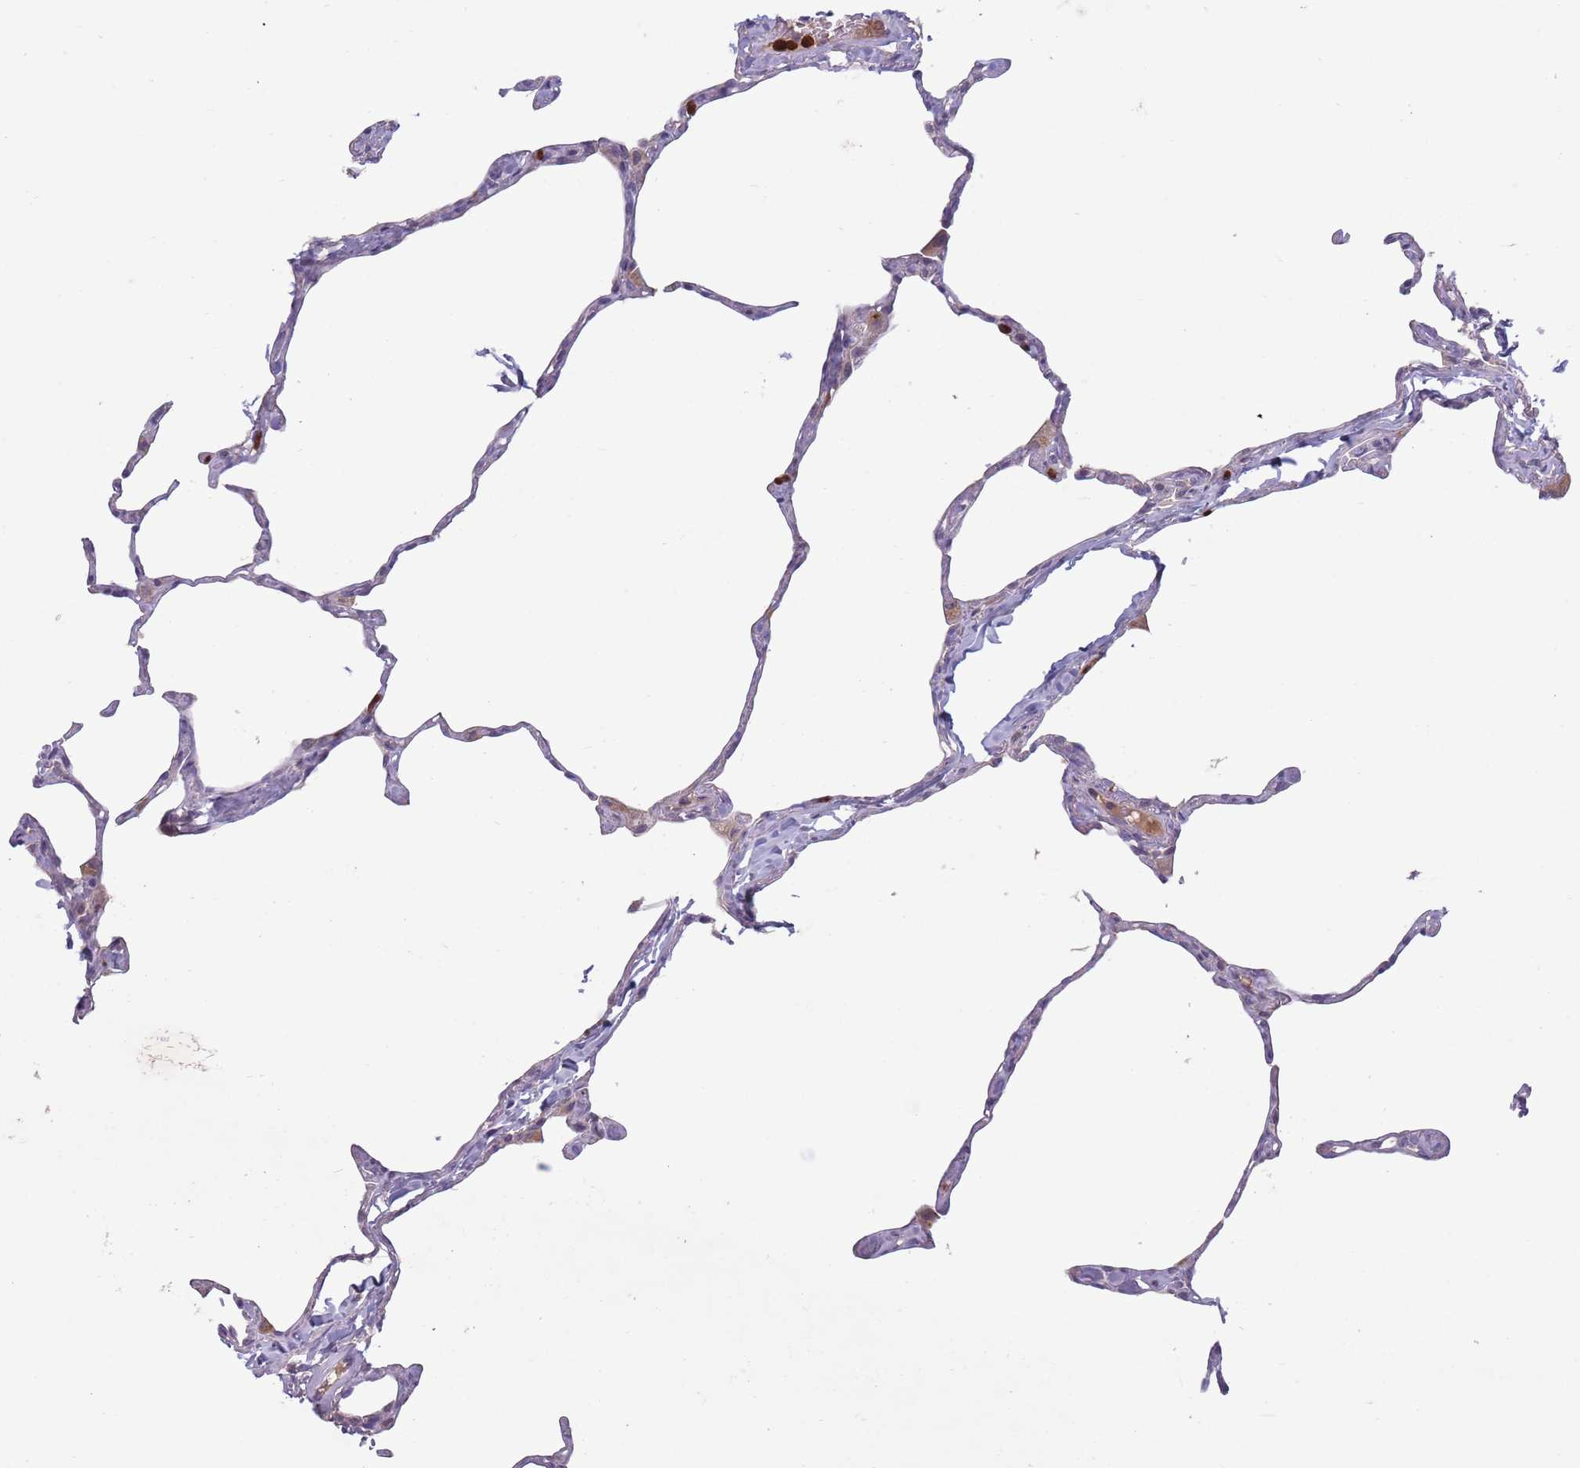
{"staining": {"intensity": "negative", "quantity": "none", "location": "none"}, "tissue": "lung", "cell_type": "Alveolar cells", "image_type": "normal", "snomed": [{"axis": "morphology", "description": "Normal tissue, NOS"}, {"axis": "topography", "description": "Lung"}], "caption": "Normal lung was stained to show a protein in brown. There is no significant staining in alveolar cells. (Immunohistochemistry (ihc), brightfield microscopy, high magnification).", "gene": "TYW1B", "patient": {"sex": "male", "age": 65}}